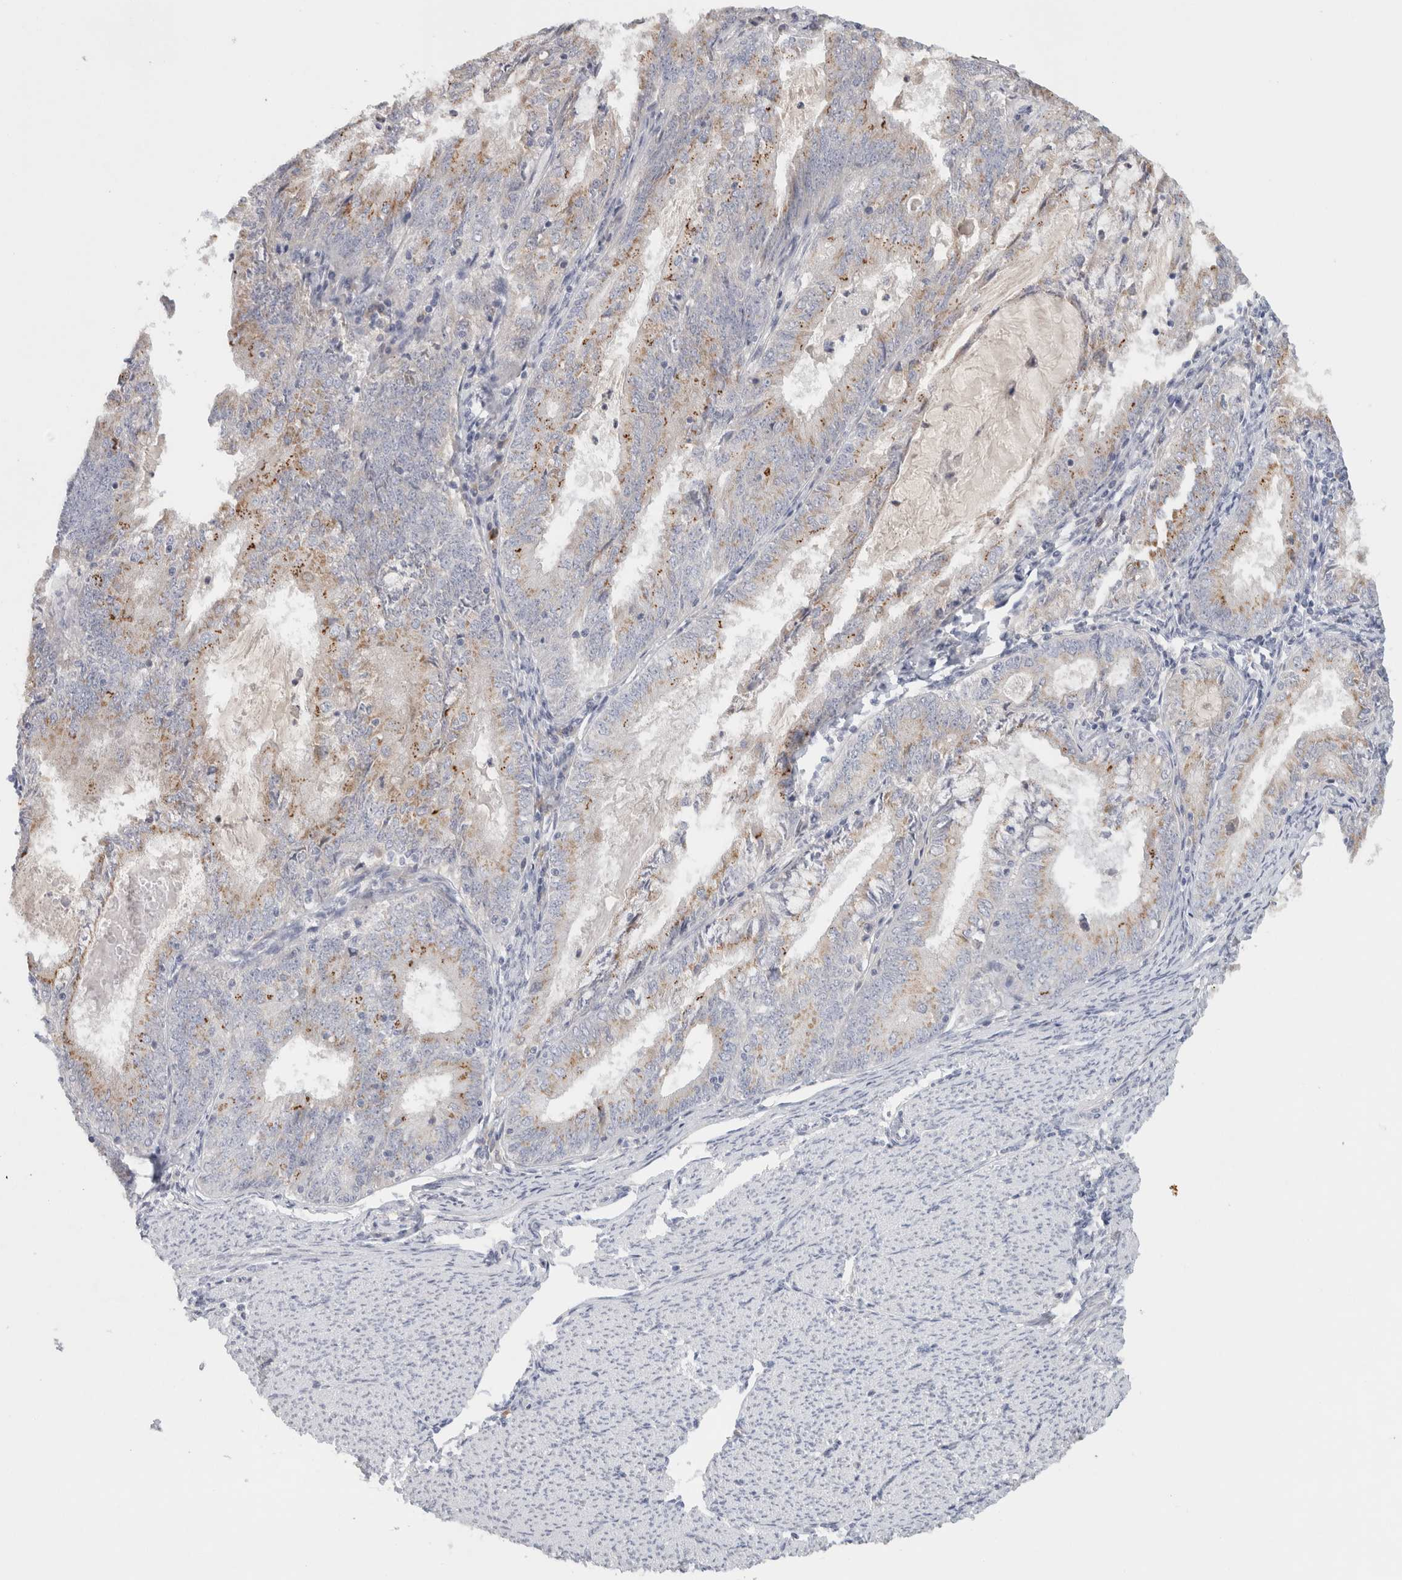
{"staining": {"intensity": "weak", "quantity": "25%-75%", "location": "cytoplasmic/membranous"}, "tissue": "endometrial cancer", "cell_type": "Tumor cells", "image_type": "cancer", "snomed": [{"axis": "morphology", "description": "Adenocarcinoma, NOS"}, {"axis": "topography", "description": "Endometrium"}], "caption": "Brown immunohistochemical staining in endometrial adenocarcinoma shows weak cytoplasmic/membranous expression in about 25%-75% of tumor cells. (Brightfield microscopy of DAB IHC at high magnification).", "gene": "STK31", "patient": {"sex": "female", "age": 57}}